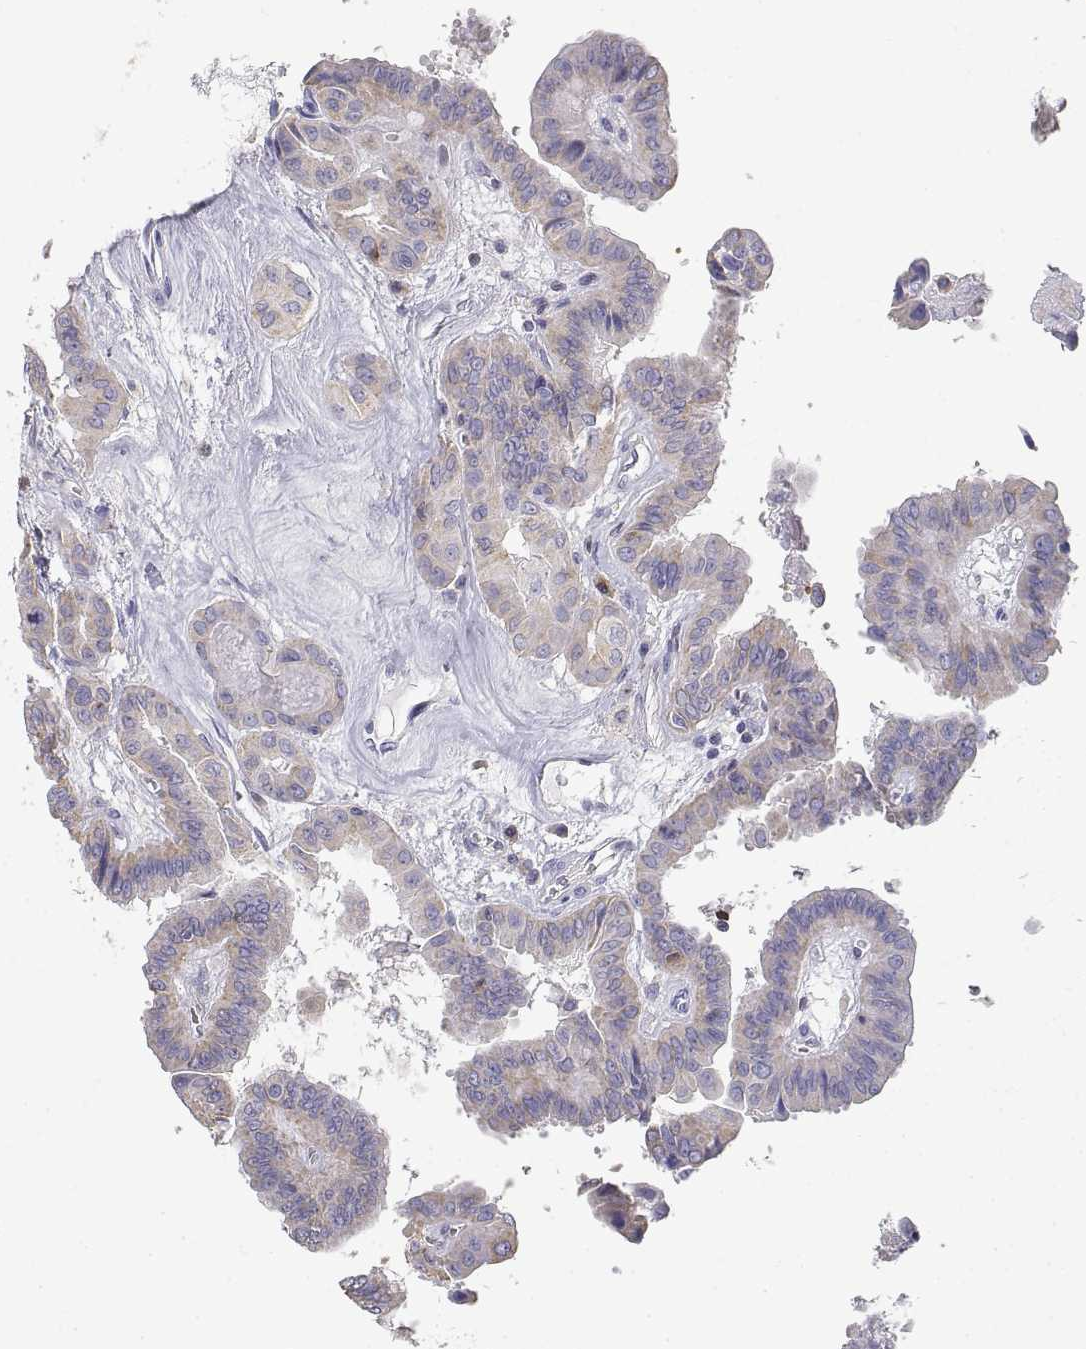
{"staining": {"intensity": "weak", "quantity": "<25%", "location": "cytoplasmic/membranous"}, "tissue": "thyroid cancer", "cell_type": "Tumor cells", "image_type": "cancer", "snomed": [{"axis": "morphology", "description": "Papillary adenocarcinoma, NOS"}, {"axis": "topography", "description": "Thyroid gland"}], "caption": "An image of thyroid cancer stained for a protein shows no brown staining in tumor cells.", "gene": "ADA", "patient": {"sex": "female", "age": 37}}